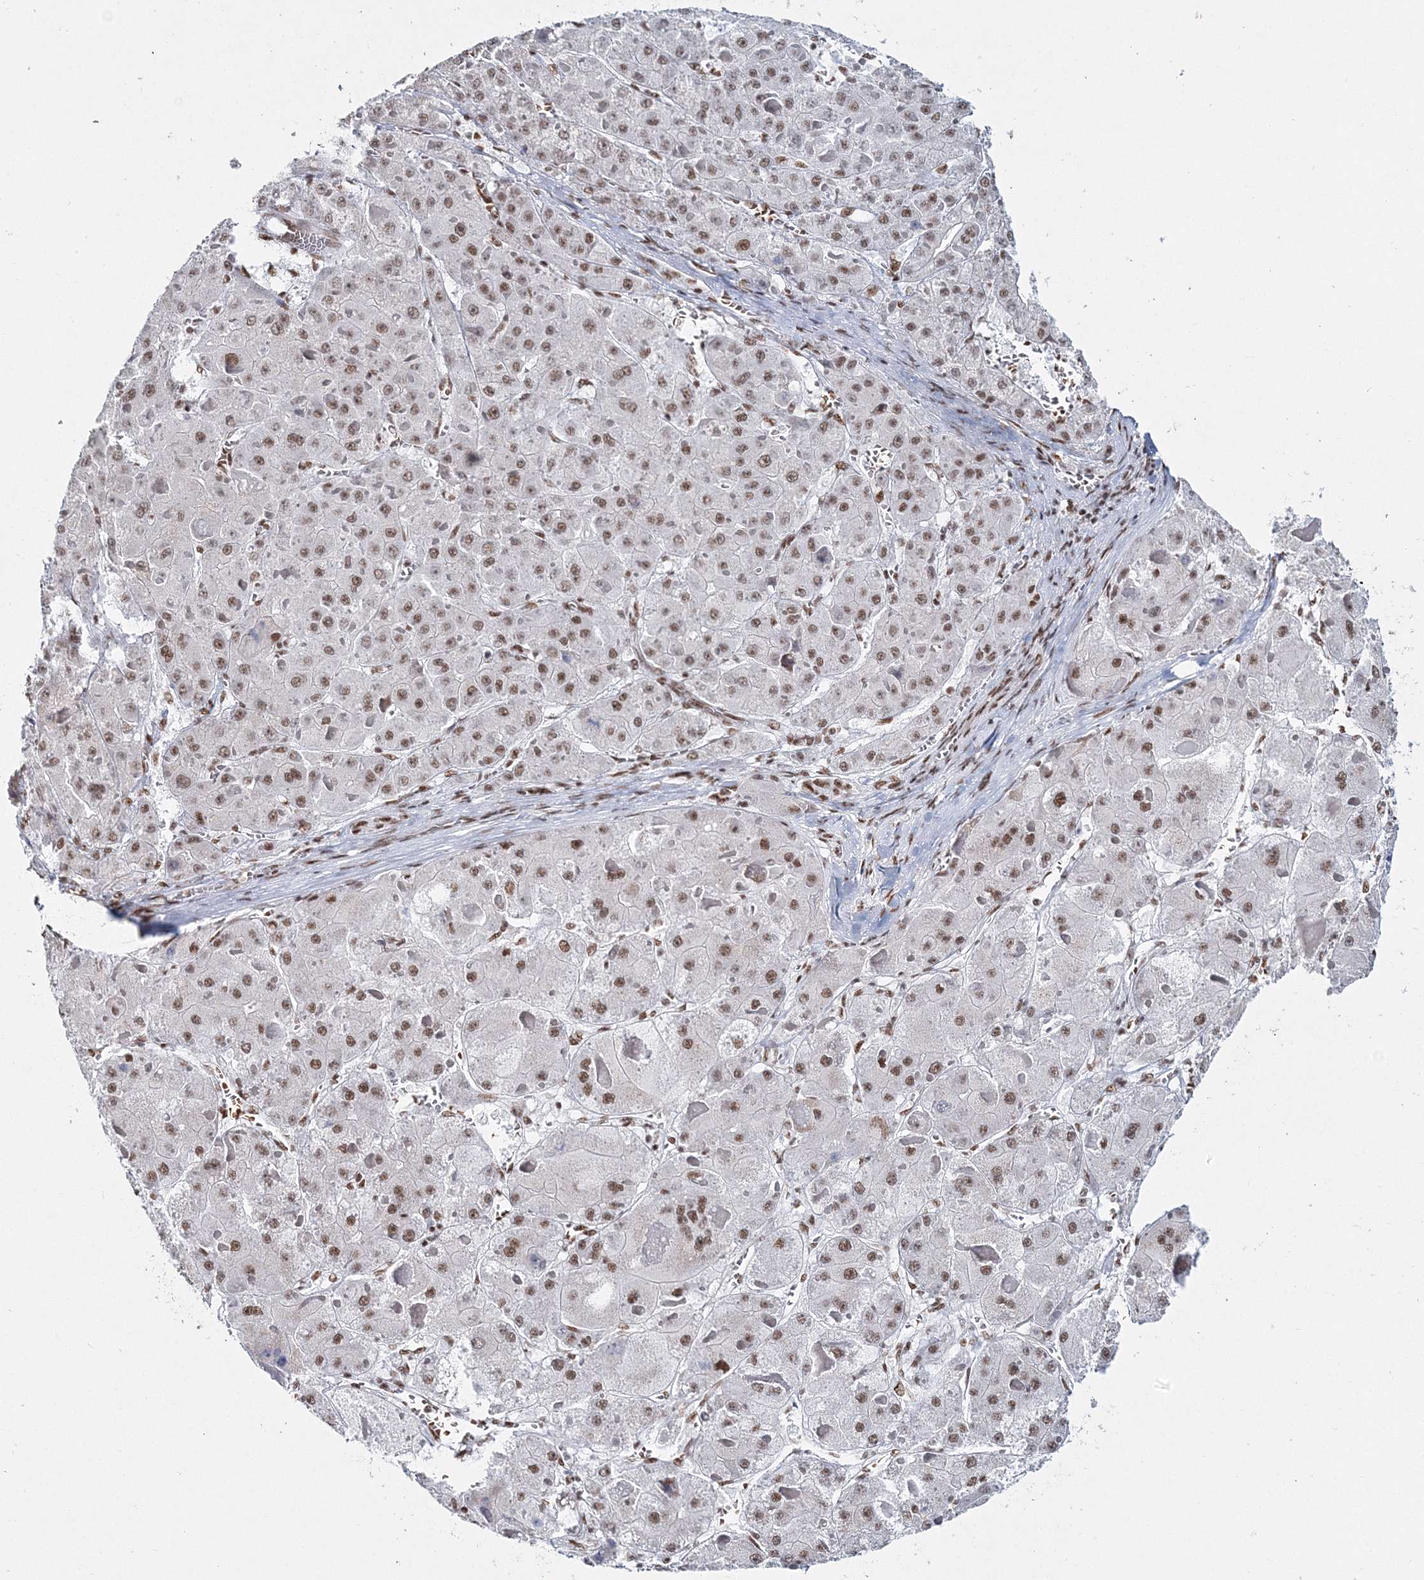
{"staining": {"intensity": "moderate", "quantity": ">75%", "location": "nuclear"}, "tissue": "liver cancer", "cell_type": "Tumor cells", "image_type": "cancer", "snomed": [{"axis": "morphology", "description": "Carcinoma, Hepatocellular, NOS"}, {"axis": "topography", "description": "Liver"}], "caption": "A high-resolution micrograph shows IHC staining of liver cancer (hepatocellular carcinoma), which shows moderate nuclear staining in about >75% of tumor cells. The staining was performed using DAB to visualize the protein expression in brown, while the nuclei were stained in blue with hematoxylin (Magnification: 20x).", "gene": "QRICH1", "patient": {"sex": "female", "age": 73}}